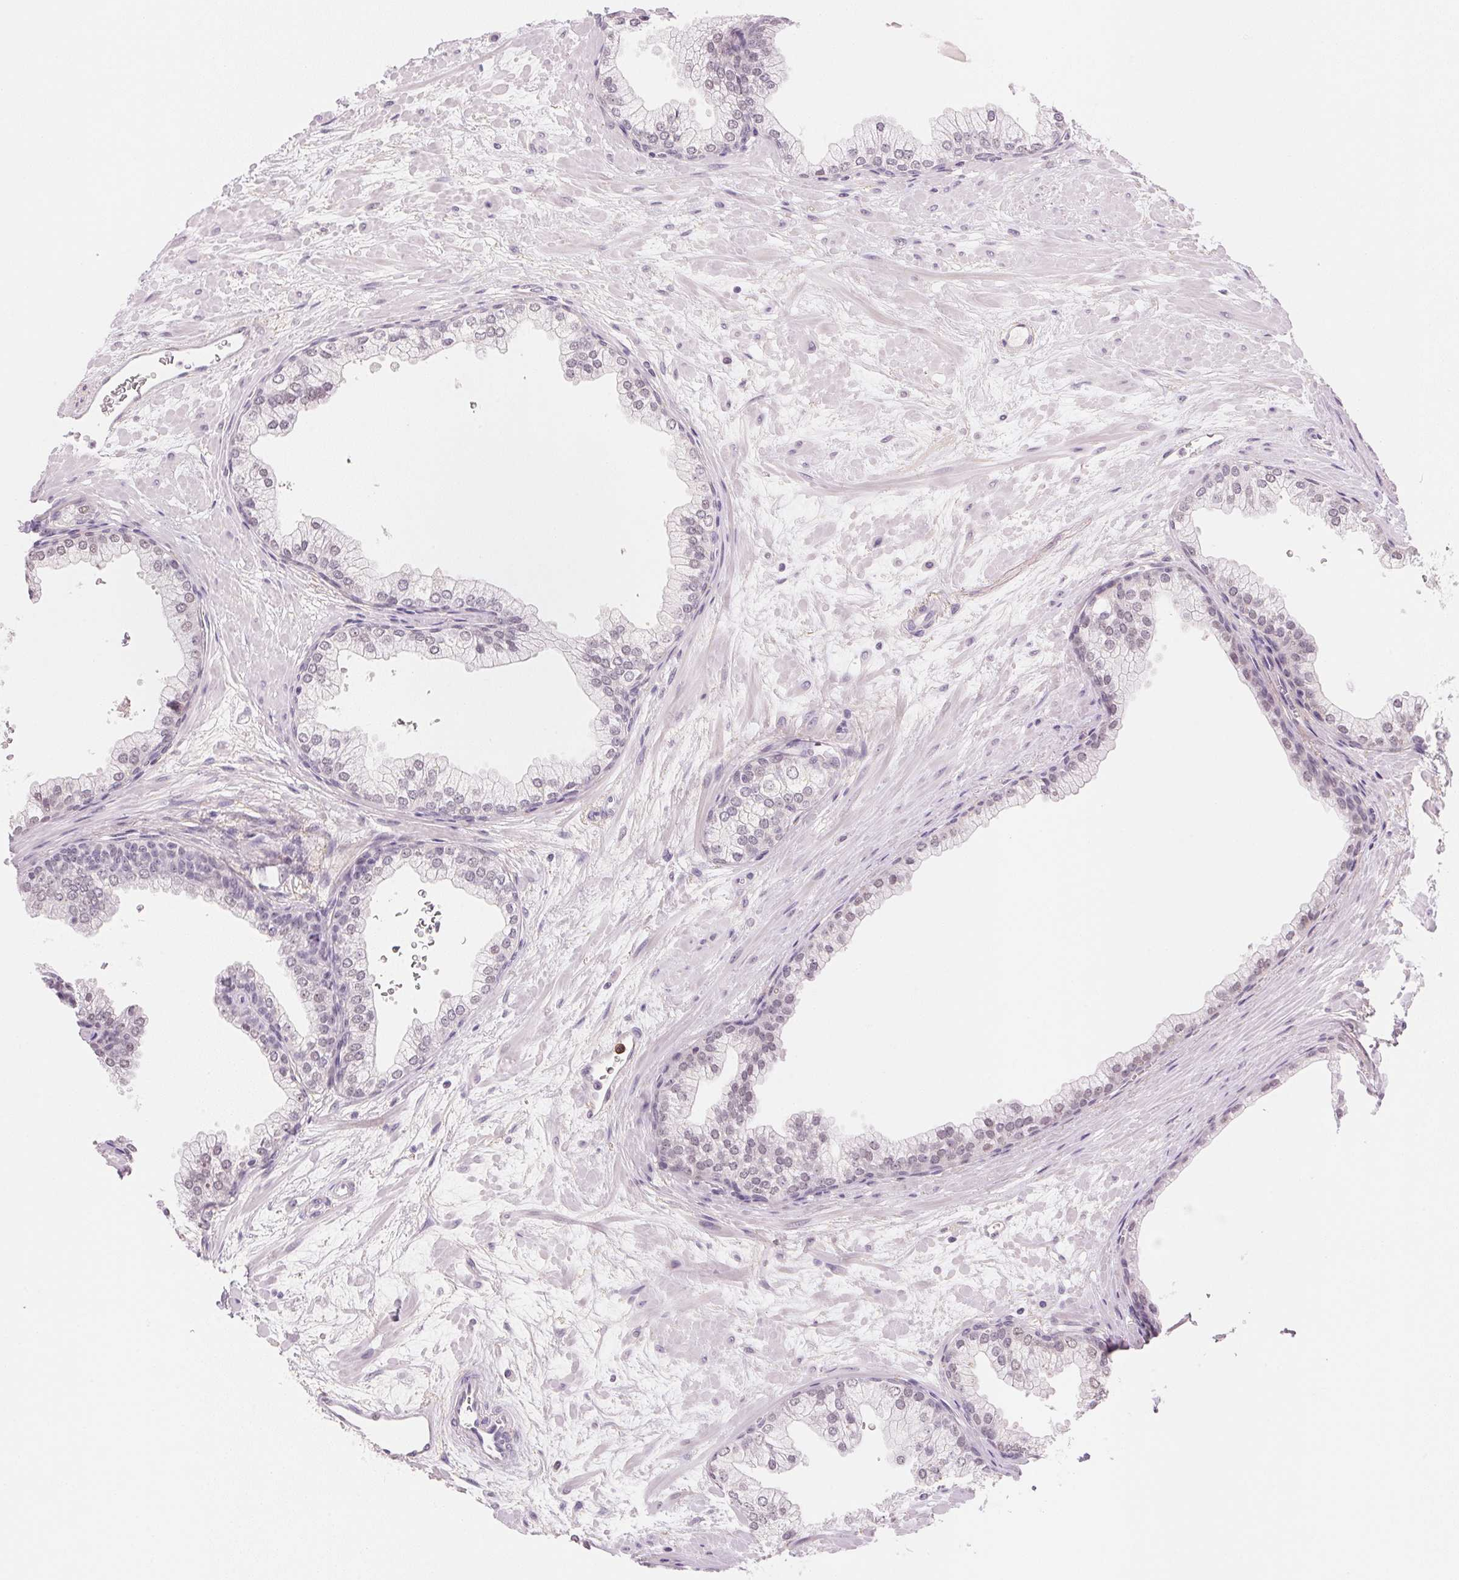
{"staining": {"intensity": "negative", "quantity": "none", "location": "none"}, "tissue": "prostate", "cell_type": "Glandular cells", "image_type": "normal", "snomed": [{"axis": "morphology", "description": "Normal tissue, NOS"}, {"axis": "topography", "description": "Prostate"}, {"axis": "topography", "description": "Peripheral nerve tissue"}], "caption": "This is a image of IHC staining of normal prostate, which shows no staining in glandular cells. Nuclei are stained in blue.", "gene": "FNDC4", "patient": {"sex": "male", "age": 61}}